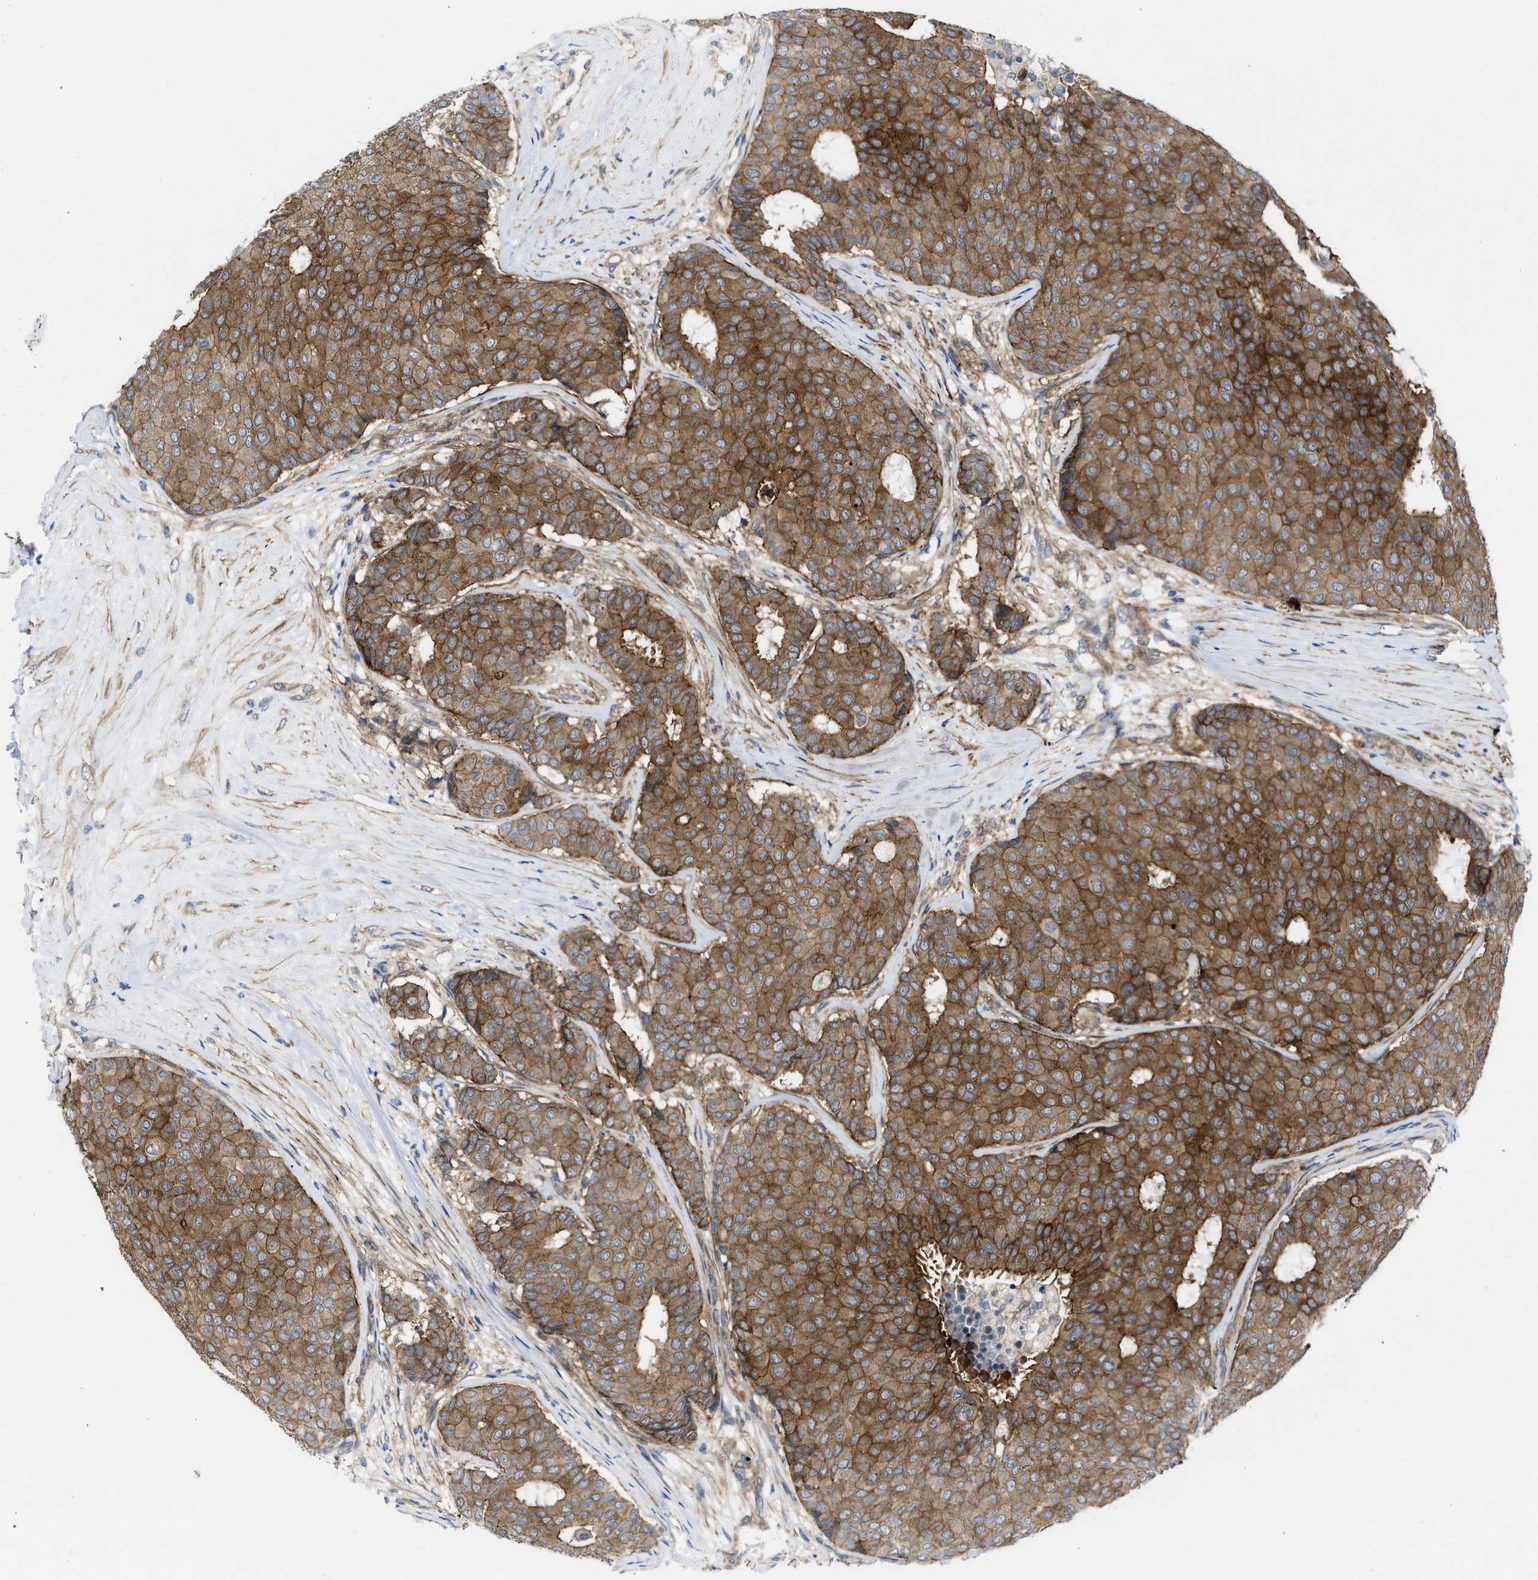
{"staining": {"intensity": "moderate", "quantity": ">75%", "location": "cytoplasmic/membranous"}, "tissue": "breast cancer", "cell_type": "Tumor cells", "image_type": "cancer", "snomed": [{"axis": "morphology", "description": "Duct carcinoma"}, {"axis": "topography", "description": "Breast"}], "caption": "Tumor cells demonstrate moderate cytoplasmic/membranous positivity in approximately >75% of cells in breast cancer. (Brightfield microscopy of DAB IHC at high magnification).", "gene": "PDLIM5", "patient": {"sex": "female", "age": 75}}